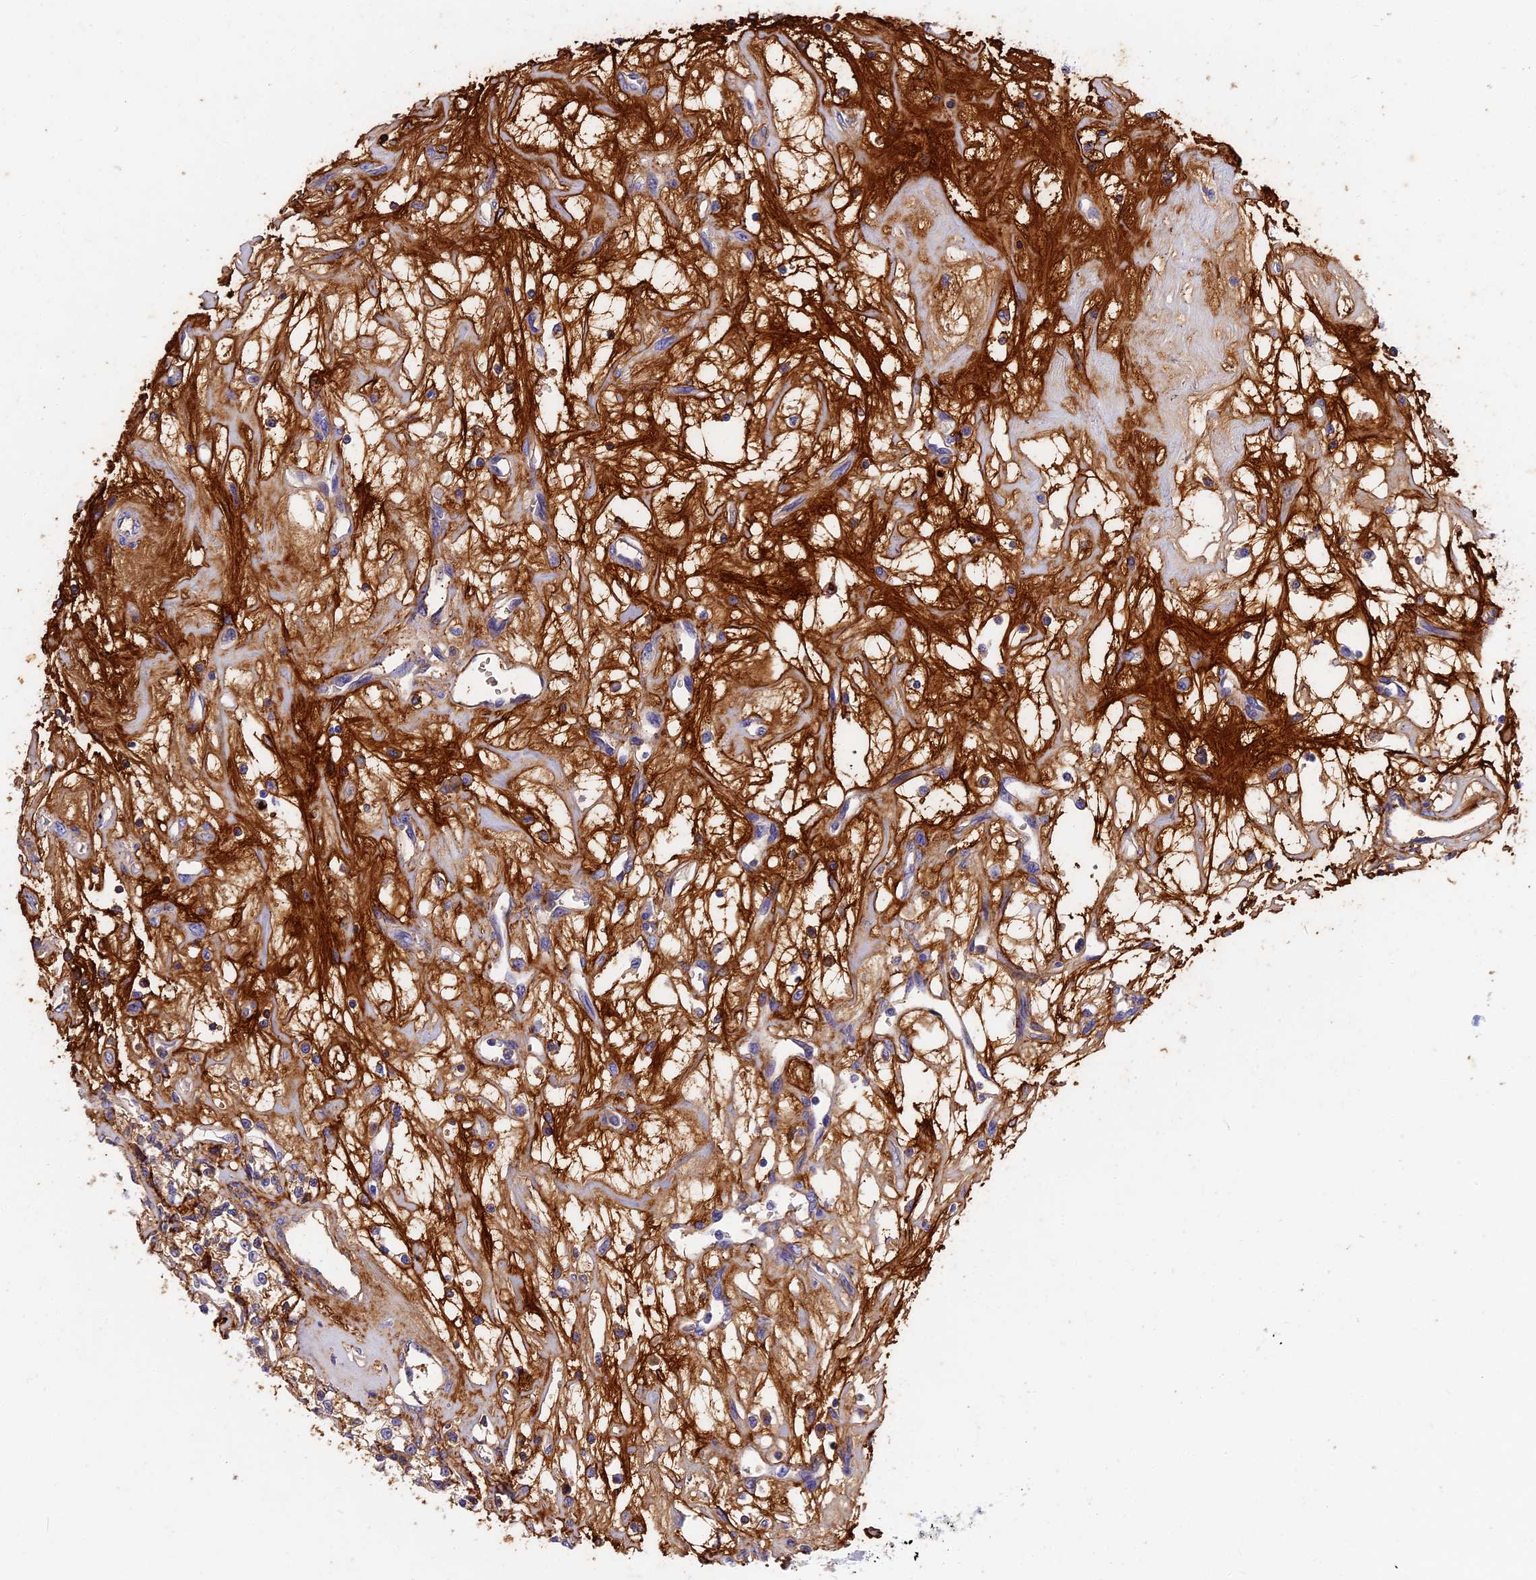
{"staining": {"intensity": "moderate", "quantity": ">75%", "location": "cytoplasmic/membranous"}, "tissue": "renal cancer", "cell_type": "Tumor cells", "image_type": "cancer", "snomed": [{"axis": "morphology", "description": "Adenocarcinoma, NOS"}, {"axis": "topography", "description": "Kidney"}], "caption": "This photomicrograph exhibits adenocarcinoma (renal) stained with IHC to label a protein in brown. The cytoplasmic/membranous of tumor cells show moderate positivity for the protein. Nuclei are counter-stained blue.", "gene": "ITIH1", "patient": {"sex": "female", "age": 59}}